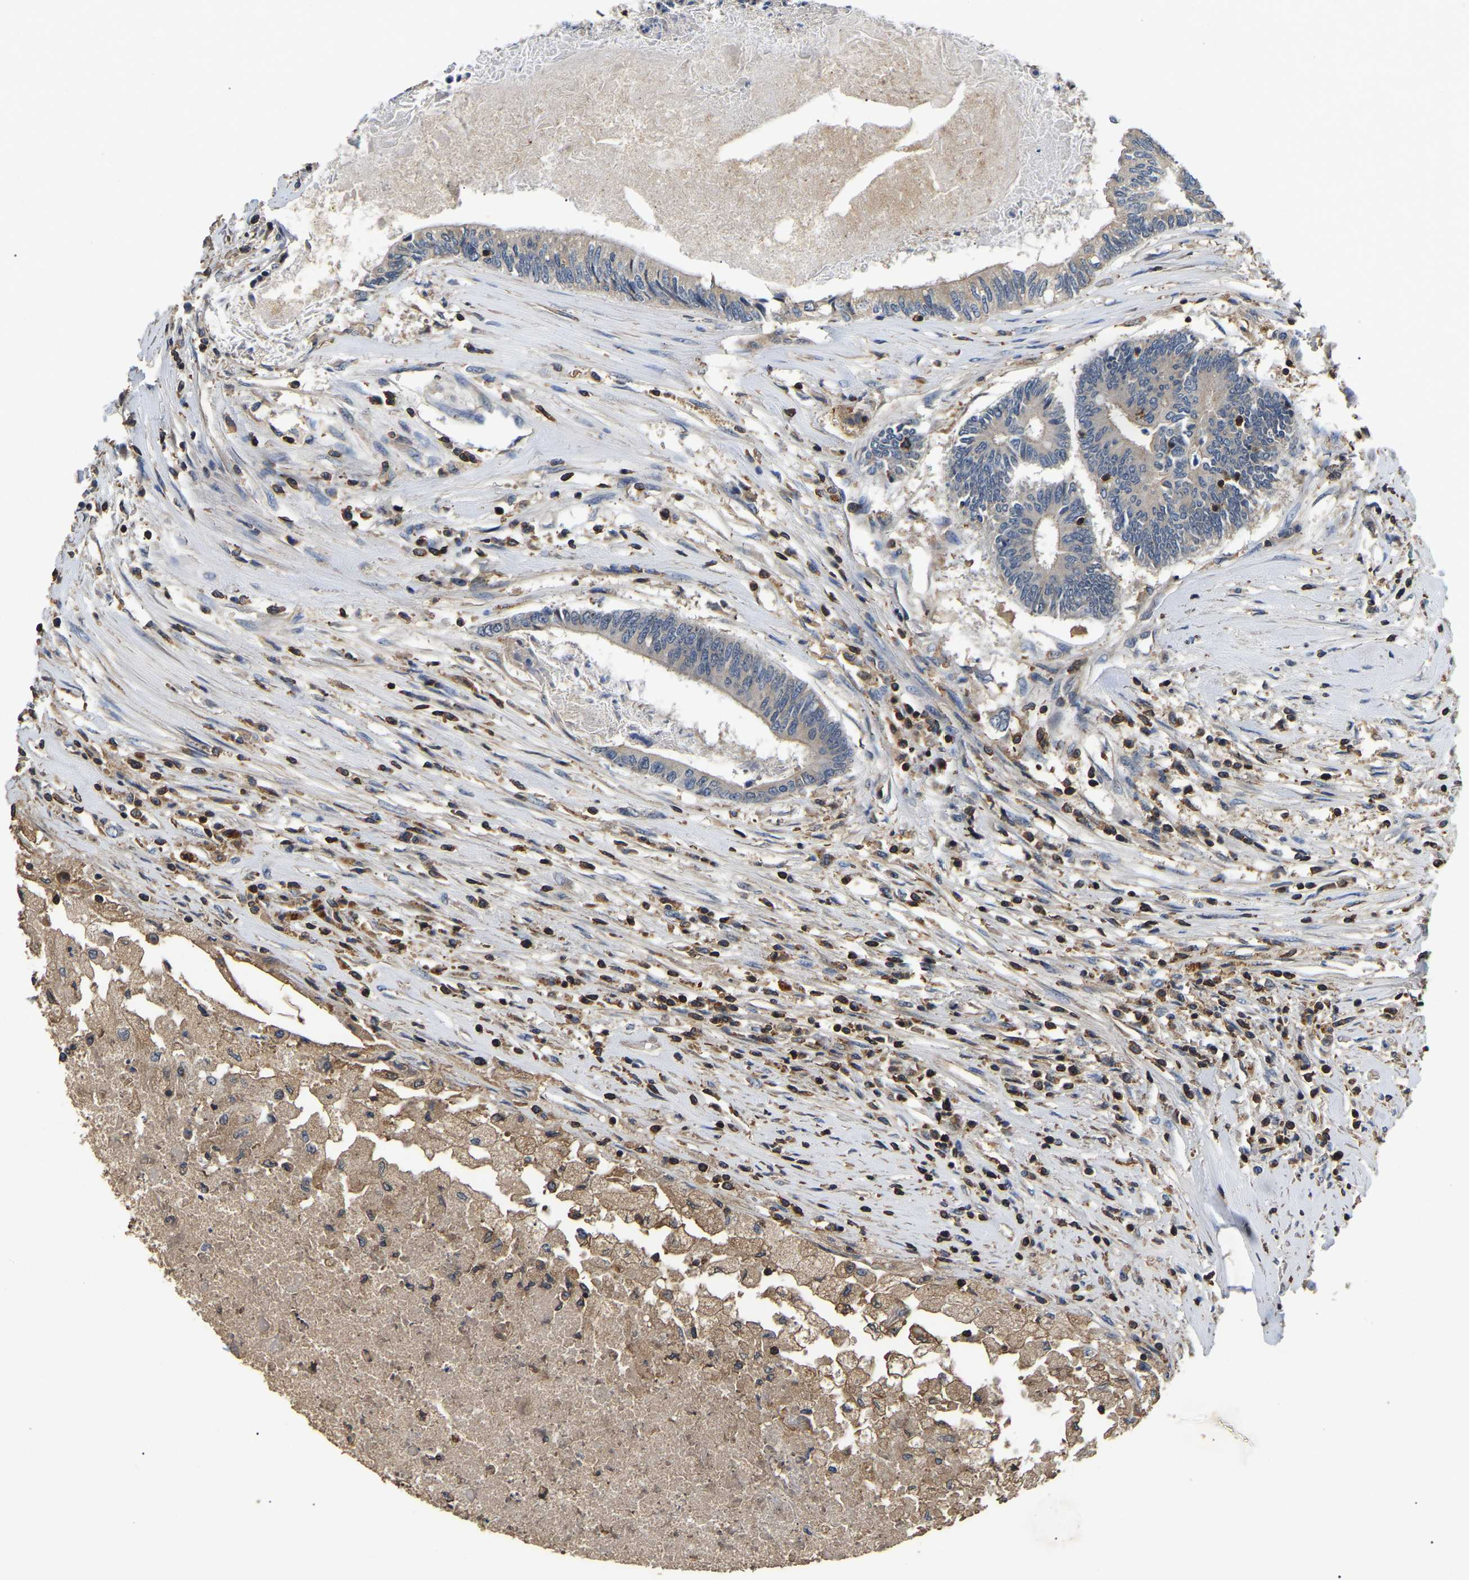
{"staining": {"intensity": "weak", "quantity": ">75%", "location": "cytoplasmic/membranous"}, "tissue": "colorectal cancer", "cell_type": "Tumor cells", "image_type": "cancer", "snomed": [{"axis": "morphology", "description": "Adenocarcinoma, NOS"}, {"axis": "topography", "description": "Rectum"}], "caption": "Adenocarcinoma (colorectal) stained with a brown dye displays weak cytoplasmic/membranous positive staining in approximately >75% of tumor cells.", "gene": "SMPD2", "patient": {"sex": "male", "age": 63}}